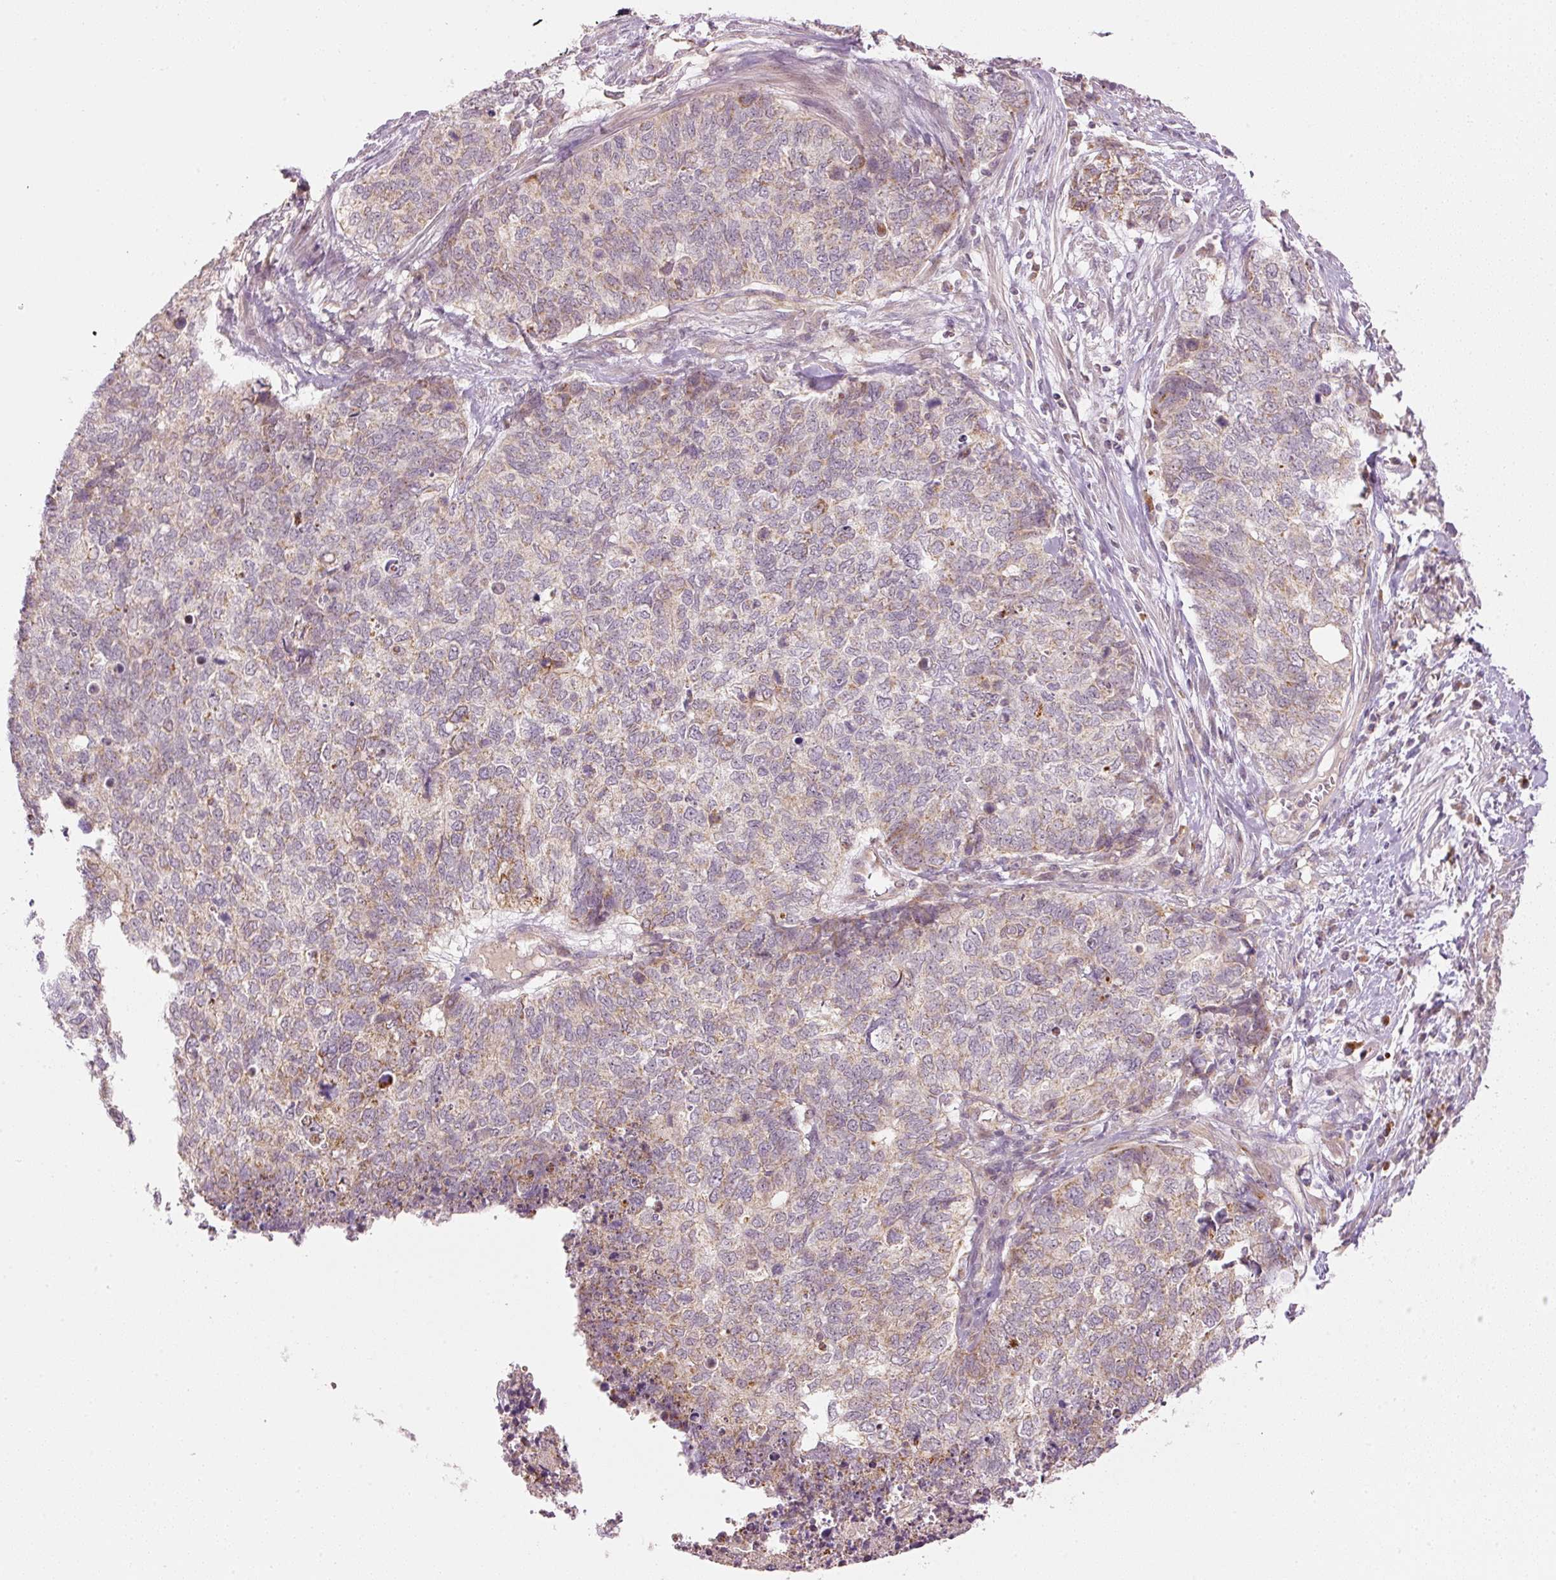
{"staining": {"intensity": "moderate", "quantity": "25%-75%", "location": "cytoplasmic/membranous"}, "tissue": "cervical cancer", "cell_type": "Tumor cells", "image_type": "cancer", "snomed": [{"axis": "morphology", "description": "Squamous cell carcinoma, NOS"}, {"axis": "topography", "description": "Cervix"}], "caption": "Protein staining by IHC displays moderate cytoplasmic/membranous positivity in about 25%-75% of tumor cells in cervical squamous cell carcinoma. Immunohistochemistry (ihc) stains the protein of interest in brown and the nuclei are stained blue.", "gene": "CDC20B", "patient": {"sex": "female", "age": 63}}